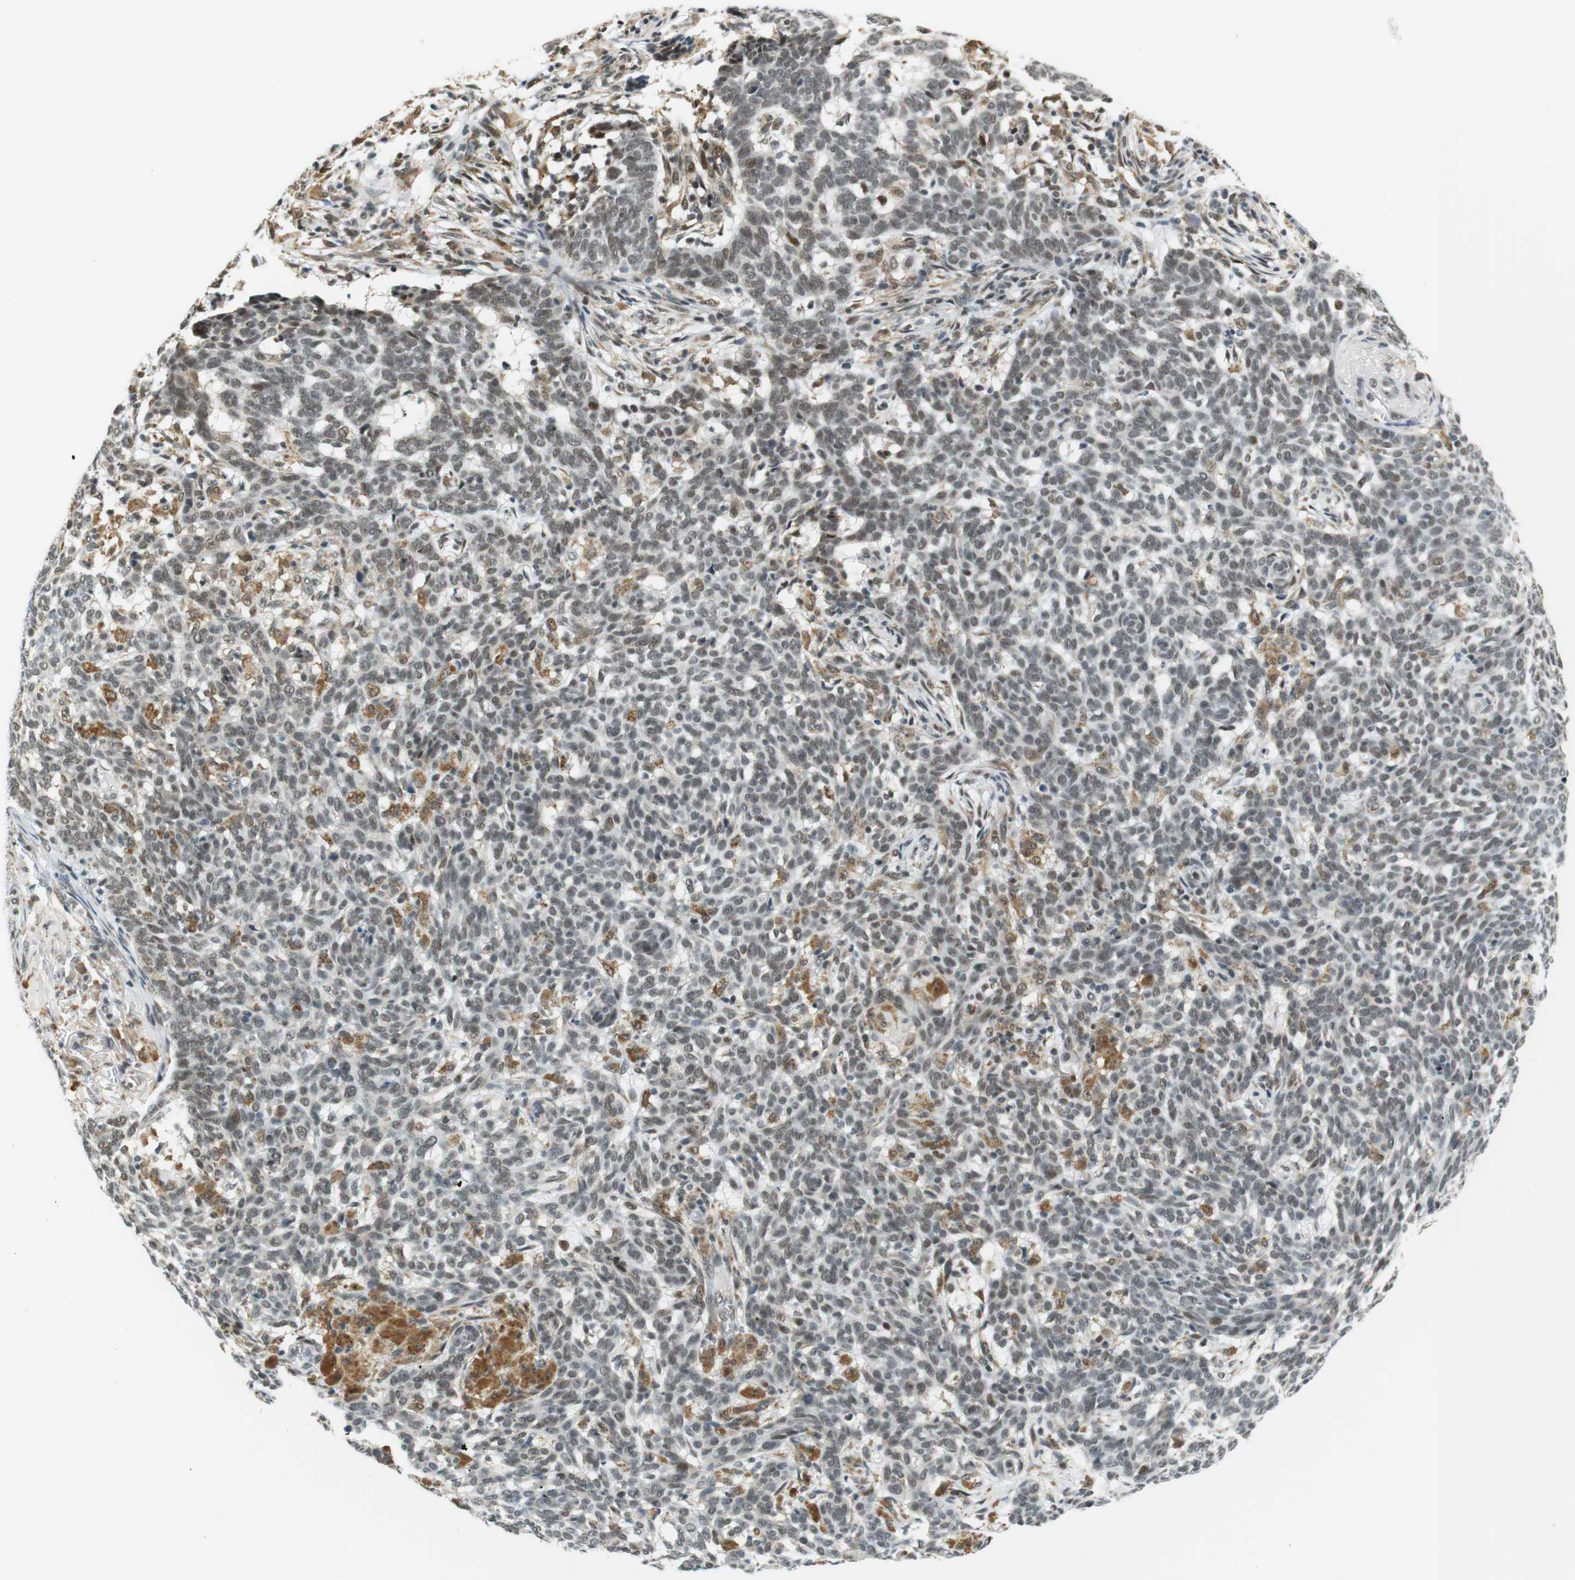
{"staining": {"intensity": "weak", "quantity": "25%-75%", "location": "nuclear"}, "tissue": "skin cancer", "cell_type": "Tumor cells", "image_type": "cancer", "snomed": [{"axis": "morphology", "description": "Basal cell carcinoma"}, {"axis": "topography", "description": "Skin"}], "caption": "An immunohistochemistry (IHC) micrograph of neoplastic tissue is shown. Protein staining in brown highlights weak nuclear positivity in basal cell carcinoma (skin) within tumor cells.", "gene": "RNF38", "patient": {"sex": "male", "age": 85}}